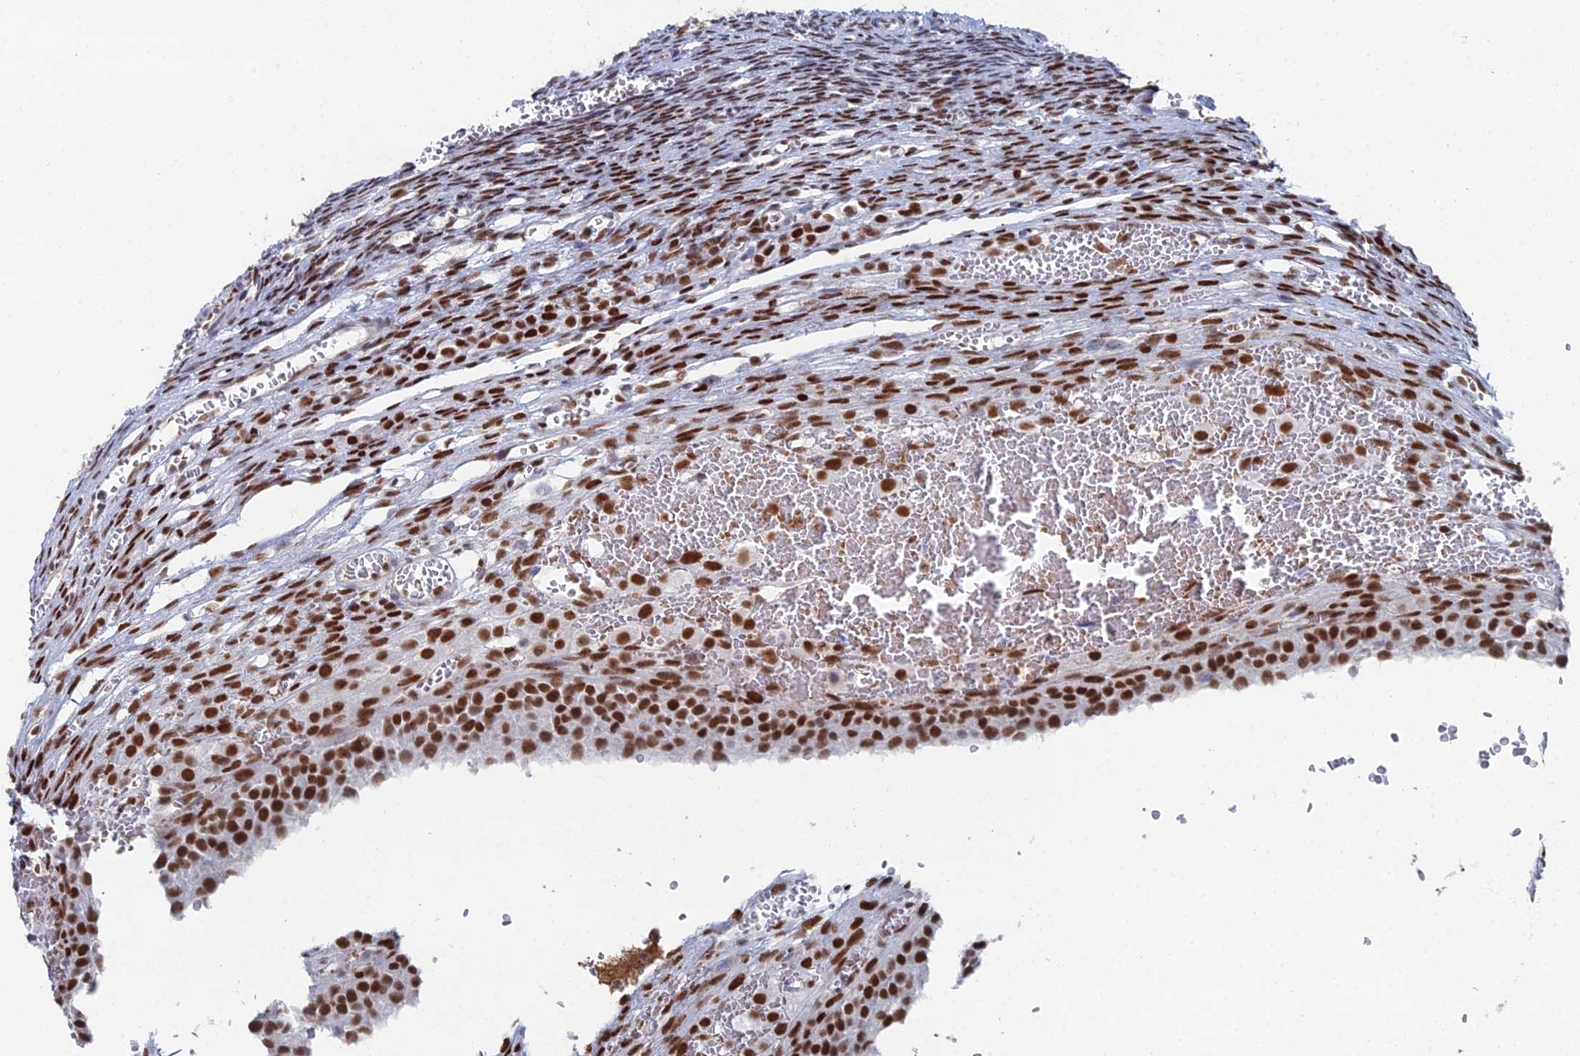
{"staining": {"intensity": "strong", "quantity": "<25%", "location": "nuclear"}, "tissue": "ovary", "cell_type": "Ovarian stroma cells", "image_type": "normal", "snomed": [{"axis": "morphology", "description": "Normal tissue, NOS"}, {"axis": "topography", "description": "Ovary"}], "caption": "A brown stain labels strong nuclear expression of a protein in ovarian stroma cells of normal ovary.", "gene": "GSC2", "patient": {"sex": "female", "age": 39}}